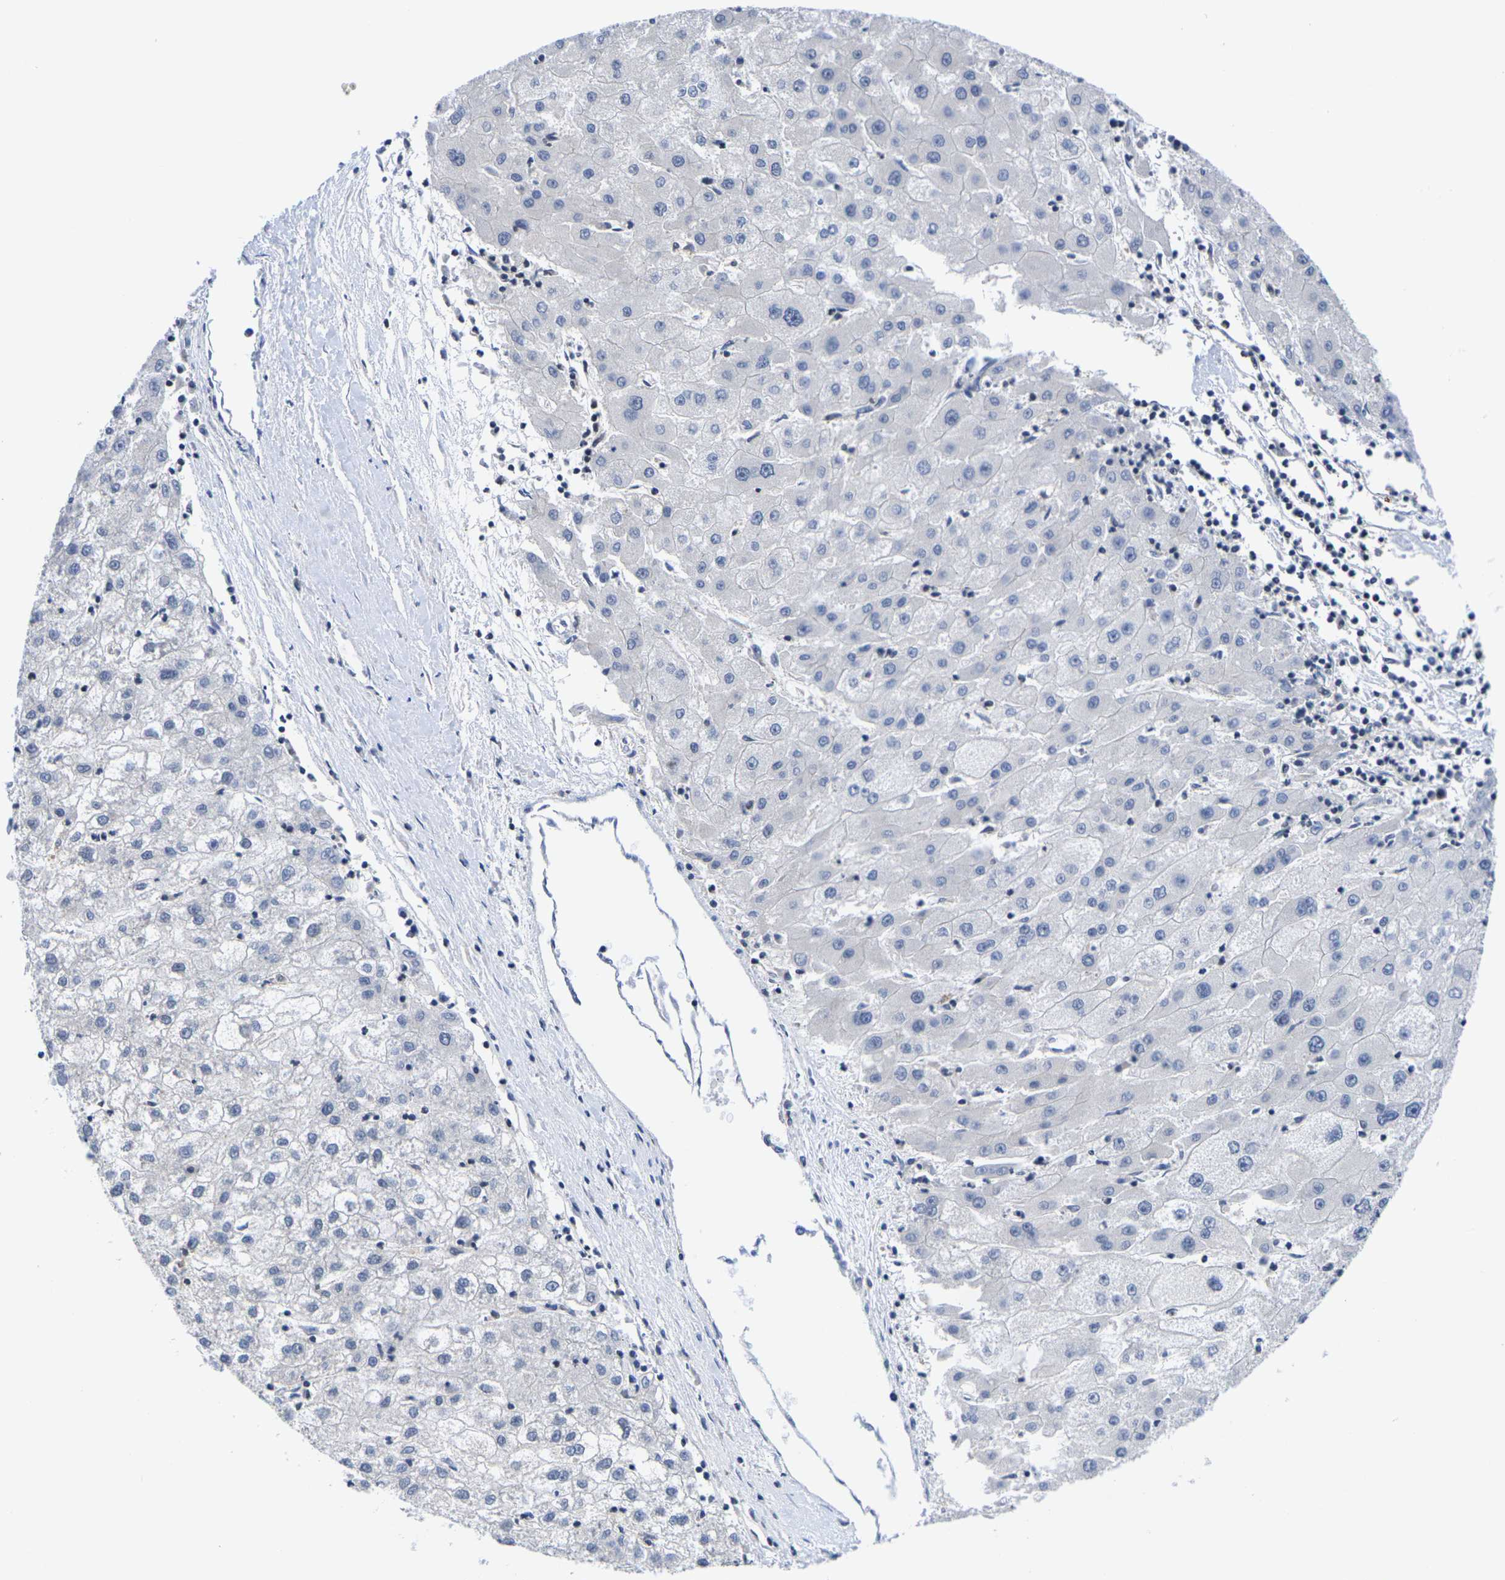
{"staining": {"intensity": "negative", "quantity": "none", "location": "none"}, "tissue": "liver cancer", "cell_type": "Tumor cells", "image_type": "cancer", "snomed": [{"axis": "morphology", "description": "Carcinoma, Hepatocellular, NOS"}, {"axis": "topography", "description": "Liver"}], "caption": "This is an IHC histopathology image of hepatocellular carcinoma (liver). There is no staining in tumor cells.", "gene": "IKZF1", "patient": {"sex": "male", "age": 72}}